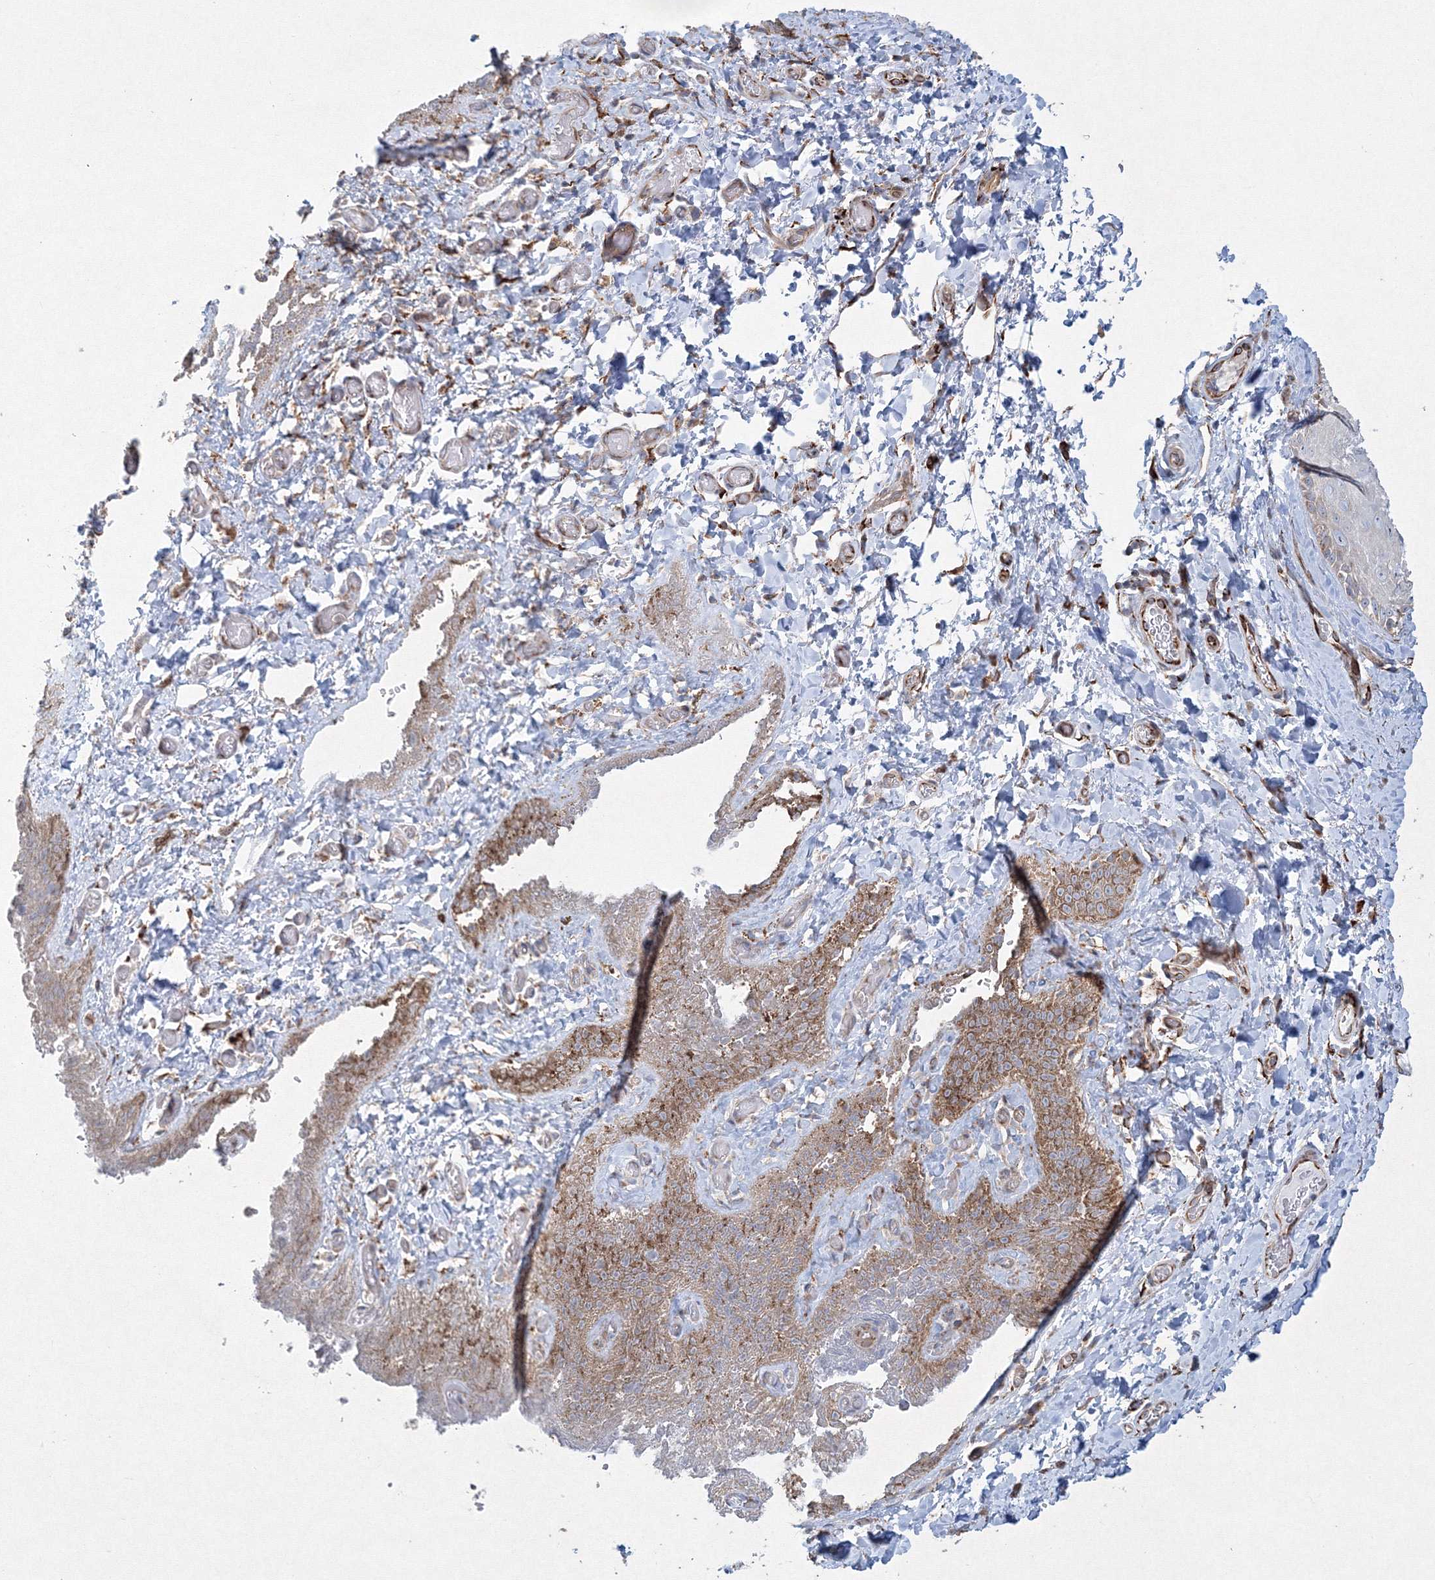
{"staining": {"intensity": "strong", "quantity": "25%-75%", "location": "cytoplasmic/membranous"}, "tissue": "skin", "cell_type": "Epidermal cells", "image_type": "normal", "snomed": [{"axis": "morphology", "description": "Normal tissue, NOS"}, {"axis": "topography", "description": "Anal"}], "caption": "Immunohistochemical staining of benign human skin reveals high levels of strong cytoplasmic/membranous expression in approximately 25%-75% of epidermal cells.", "gene": "WDR49", "patient": {"sex": "male", "age": 44}}